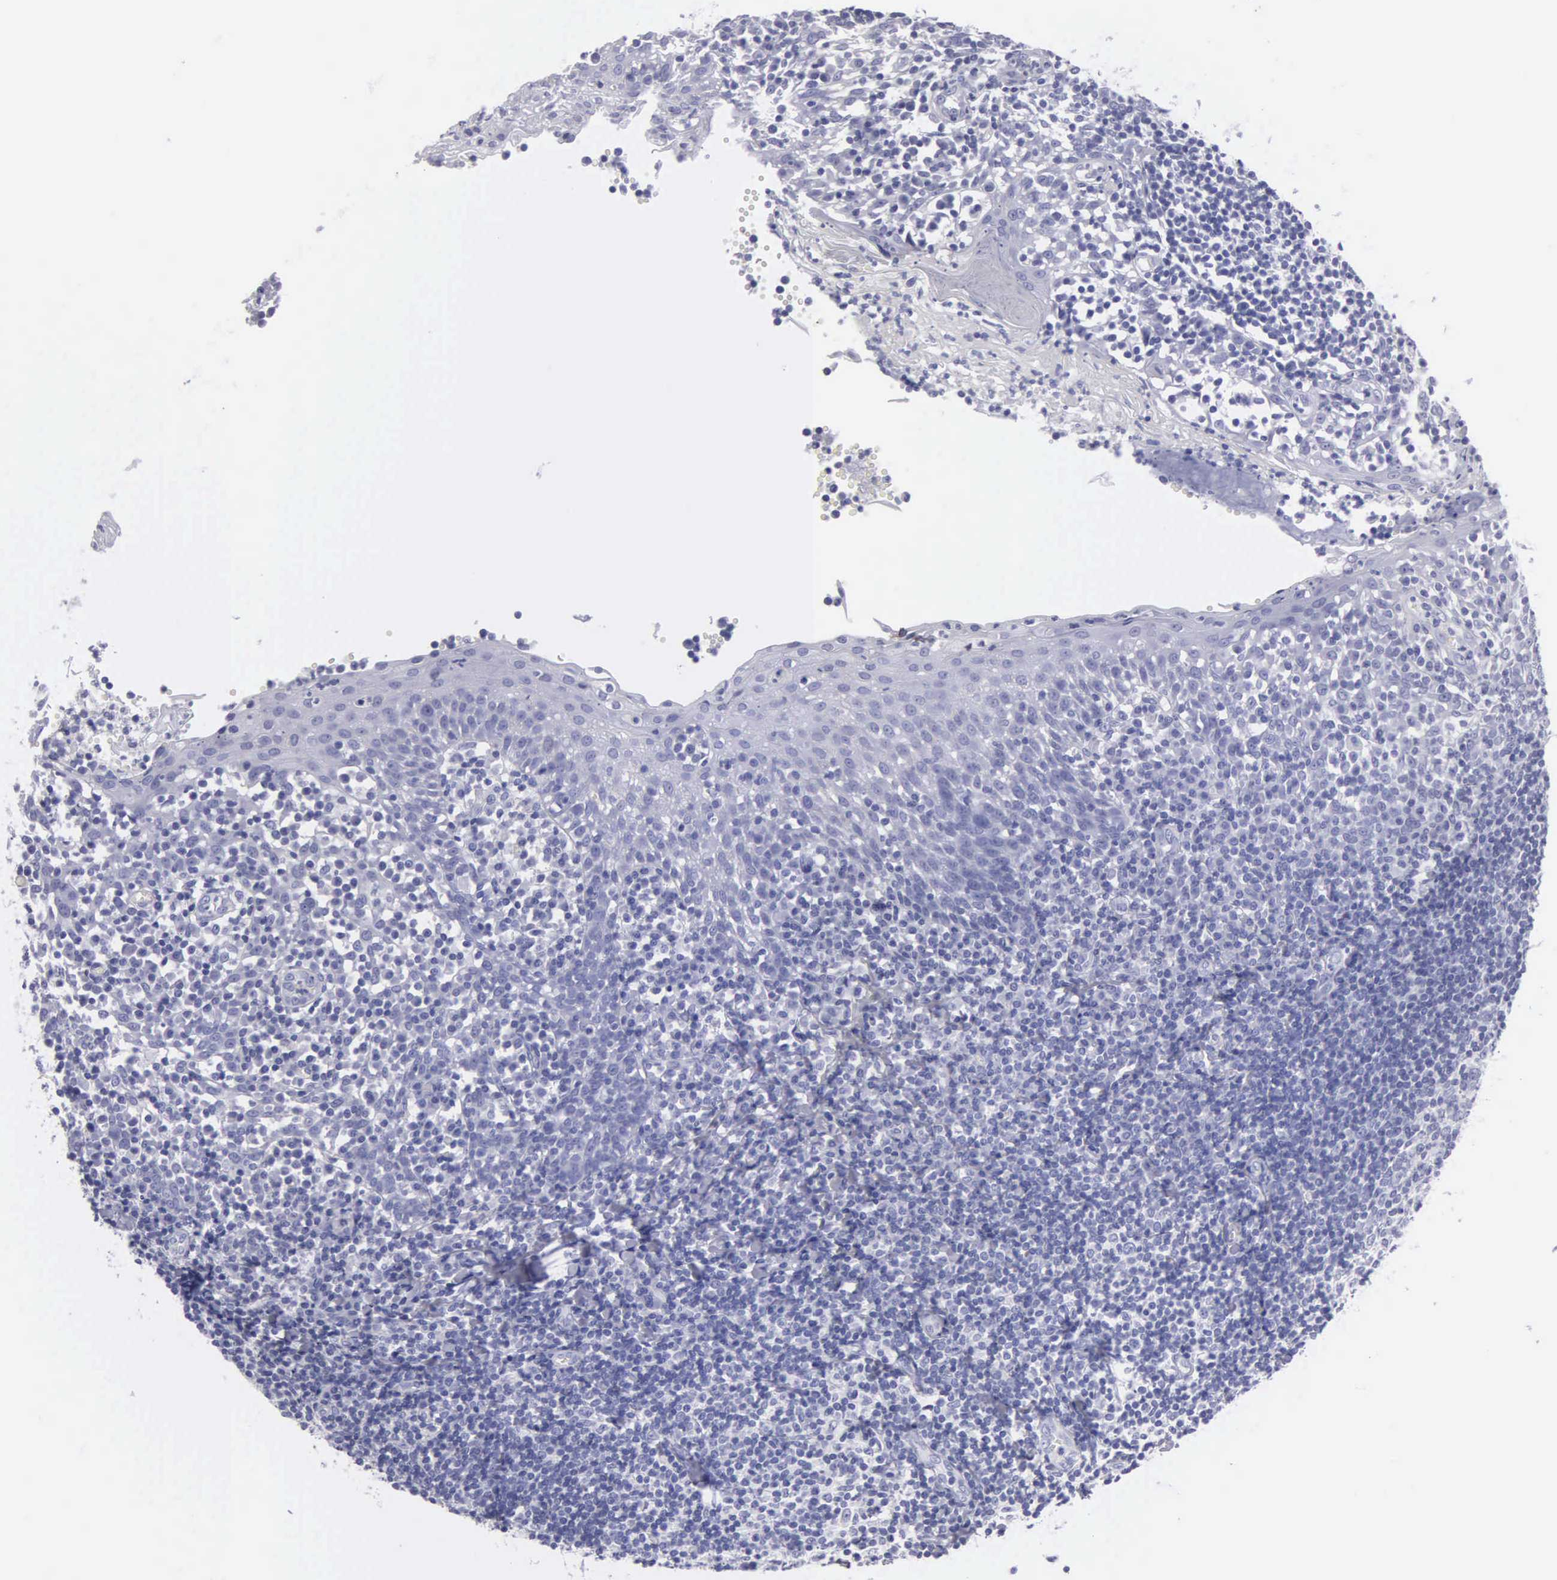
{"staining": {"intensity": "negative", "quantity": "none", "location": "none"}, "tissue": "tonsil", "cell_type": "Germinal center cells", "image_type": "normal", "snomed": [{"axis": "morphology", "description": "Normal tissue, NOS"}, {"axis": "topography", "description": "Tonsil"}], "caption": "The photomicrograph demonstrates no staining of germinal center cells in benign tonsil.", "gene": "FBLN5", "patient": {"sex": "female", "age": 41}}